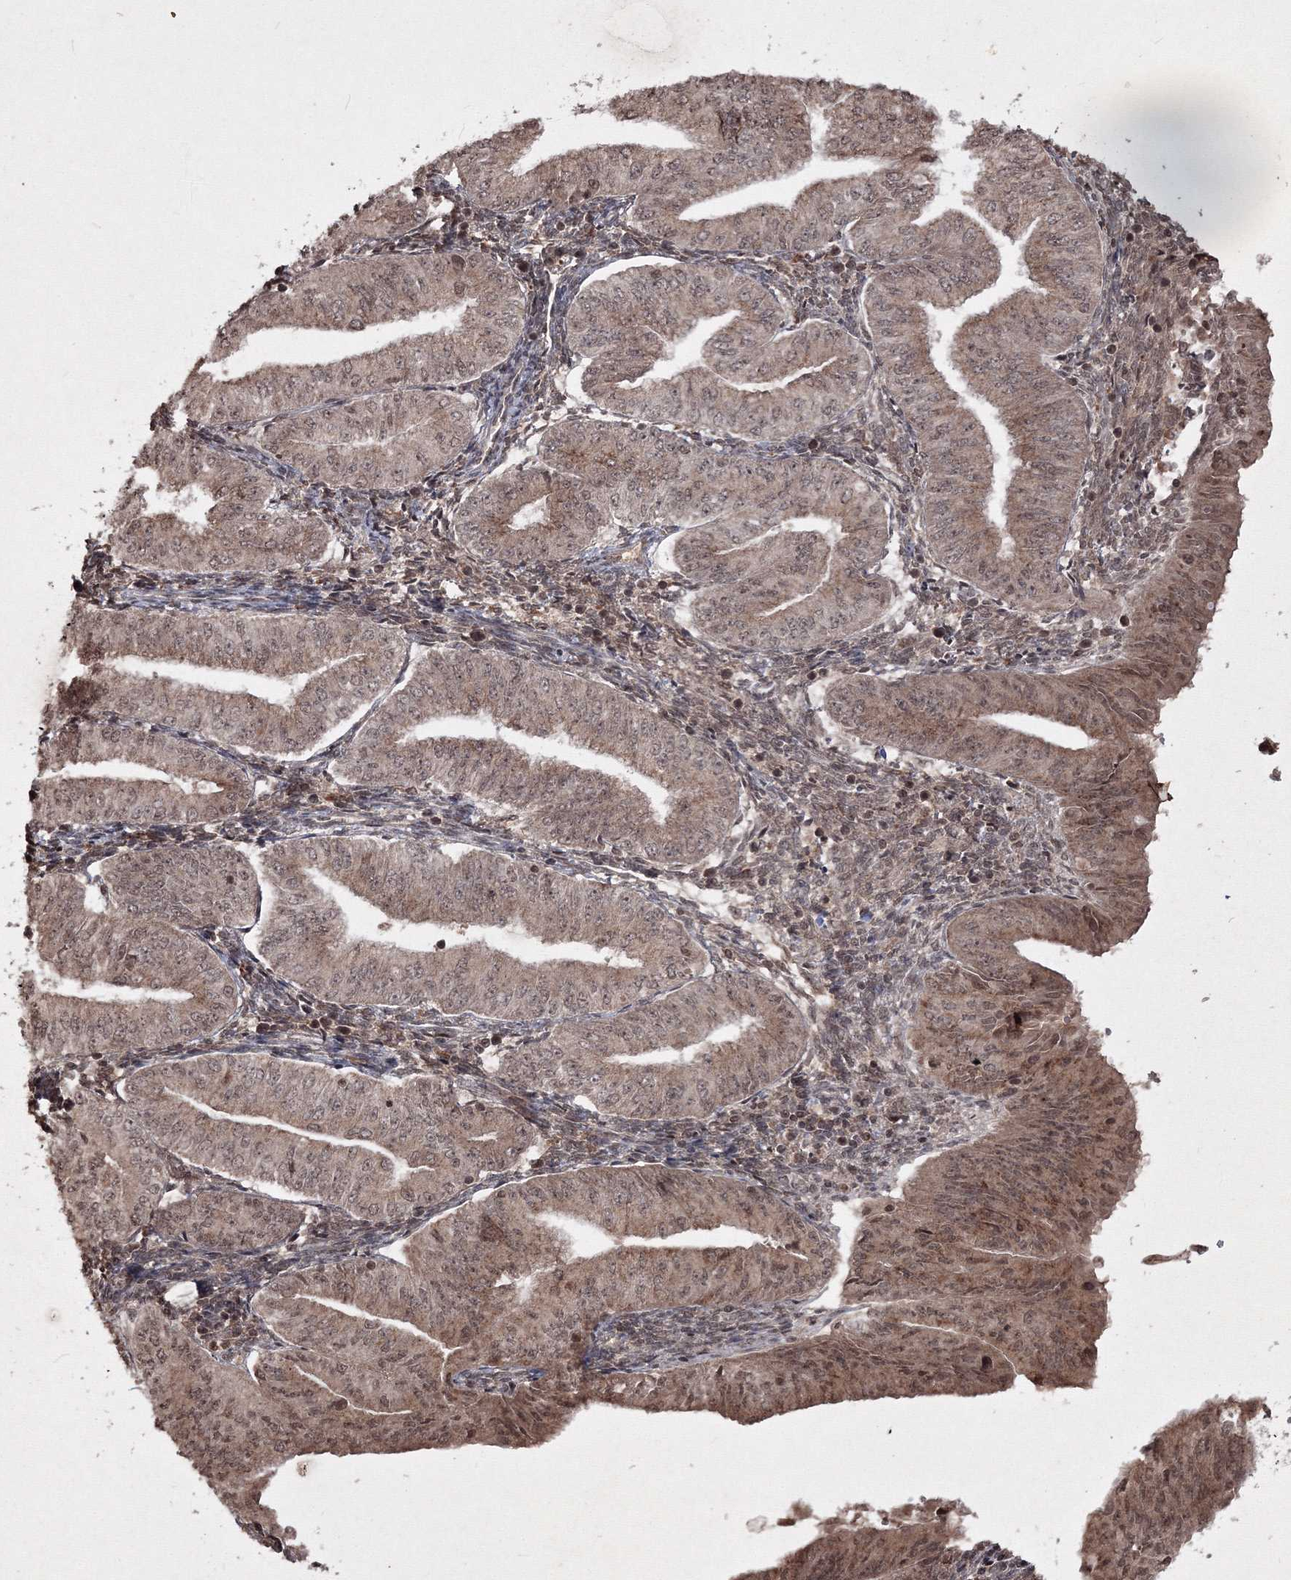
{"staining": {"intensity": "moderate", "quantity": ">75%", "location": "cytoplasmic/membranous,nuclear"}, "tissue": "endometrial cancer", "cell_type": "Tumor cells", "image_type": "cancer", "snomed": [{"axis": "morphology", "description": "Normal tissue, NOS"}, {"axis": "morphology", "description": "Adenocarcinoma, NOS"}, {"axis": "topography", "description": "Endometrium"}], "caption": "Approximately >75% of tumor cells in human endometrial cancer display moderate cytoplasmic/membranous and nuclear protein positivity as visualized by brown immunohistochemical staining.", "gene": "PEX13", "patient": {"sex": "female", "age": 53}}